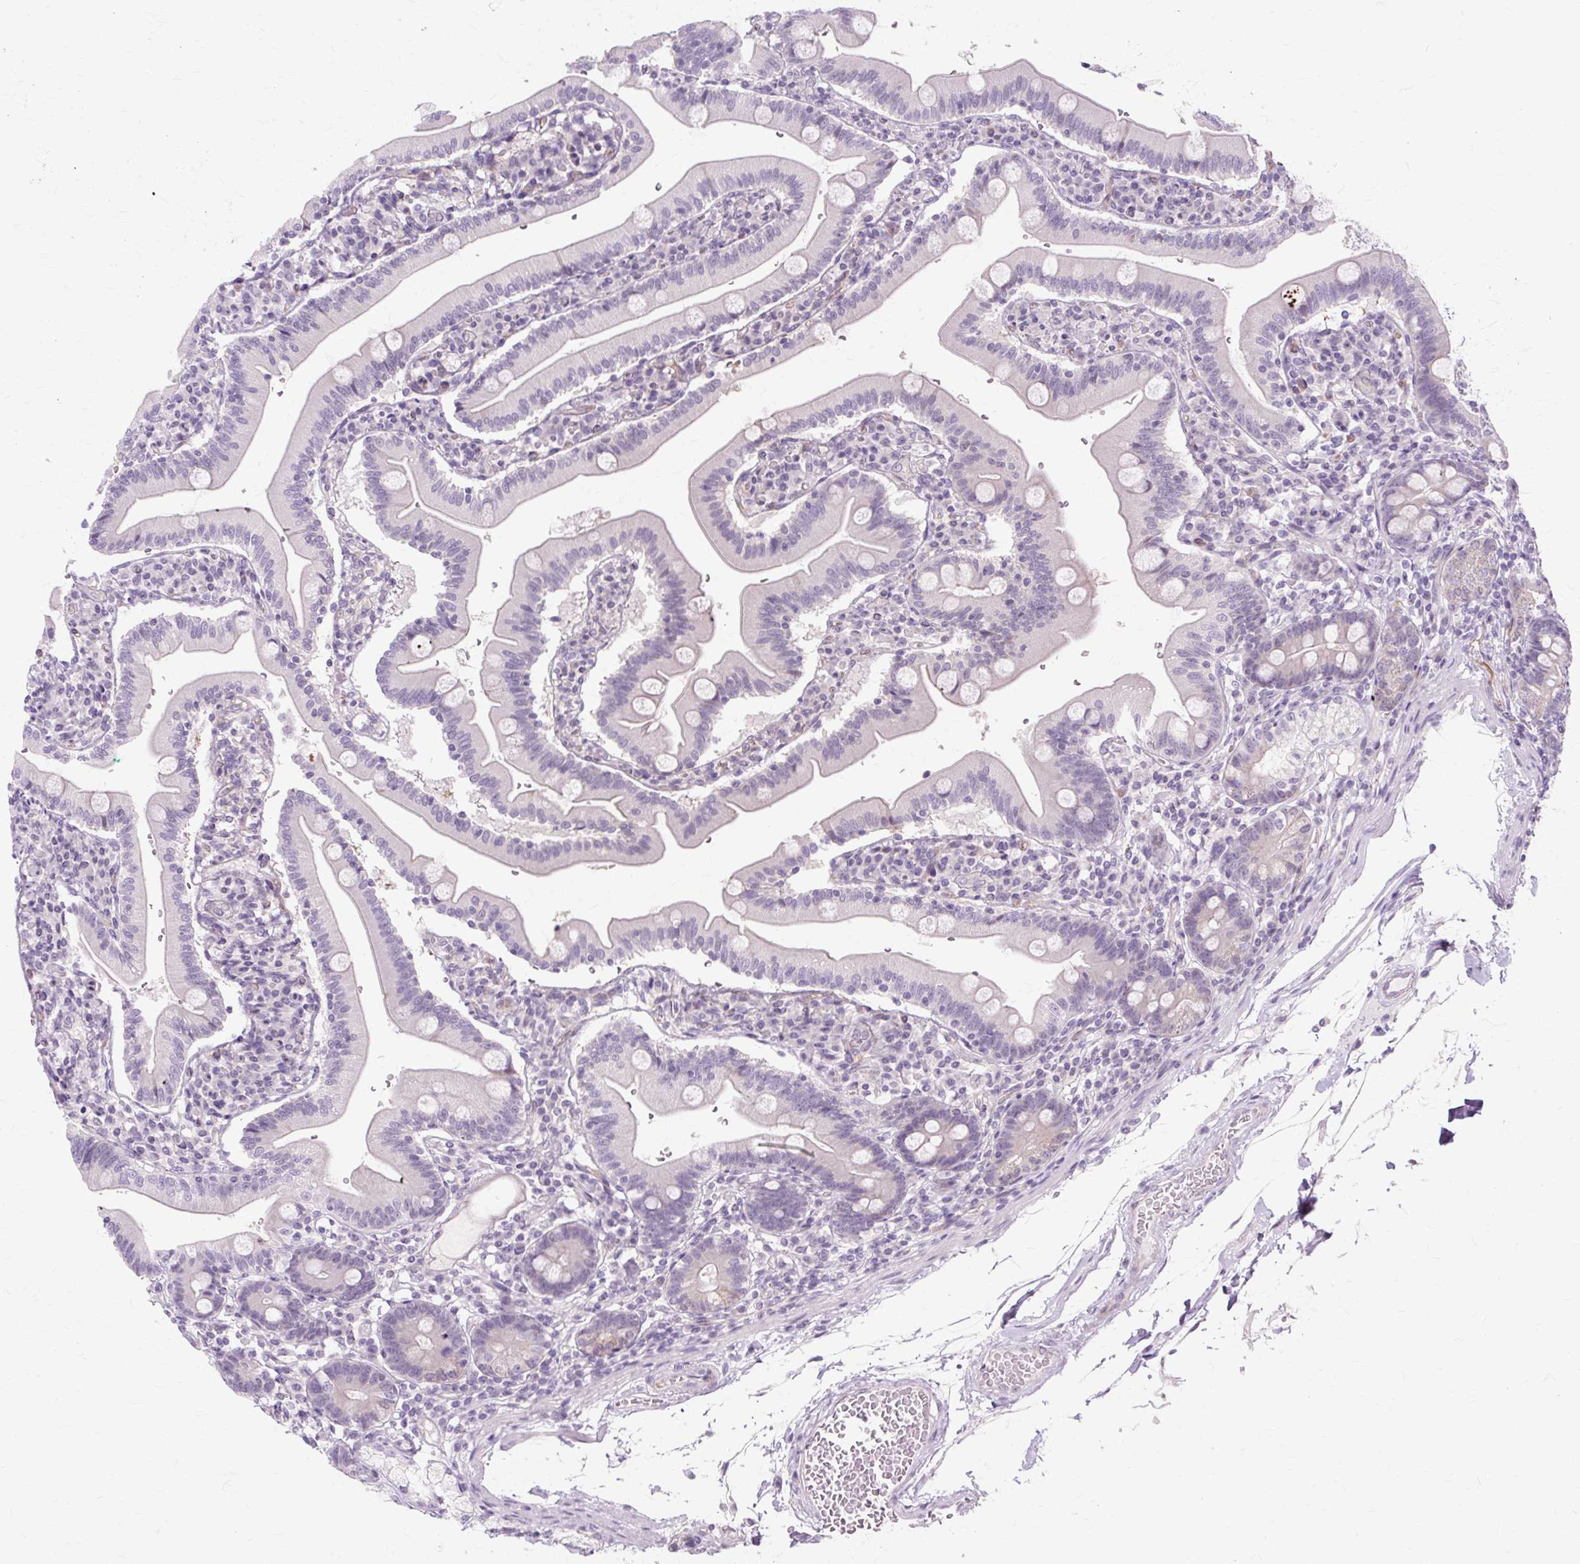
{"staining": {"intensity": "weak", "quantity": "<25%", "location": "cytoplasmic/membranous"}, "tissue": "duodenum", "cell_type": "Glandular cells", "image_type": "normal", "snomed": [{"axis": "morphology", "description": "Normal tissue, NOS"}, {"axis": "topography", "description": "Duodenum"}], "caption": "This image is of benign duodenum stained with immunohistochemistry to label a protein in brown with the nuclei are counter-stained blue. There is no expression in glandular cells. (Brightfield microscopy of DAB (3,3'-diaminobenzidine) immunohistochemistry (IHC) at high magnification).", "gene": "ZNF35", "patient": {"sex": "female", "age": 67}}